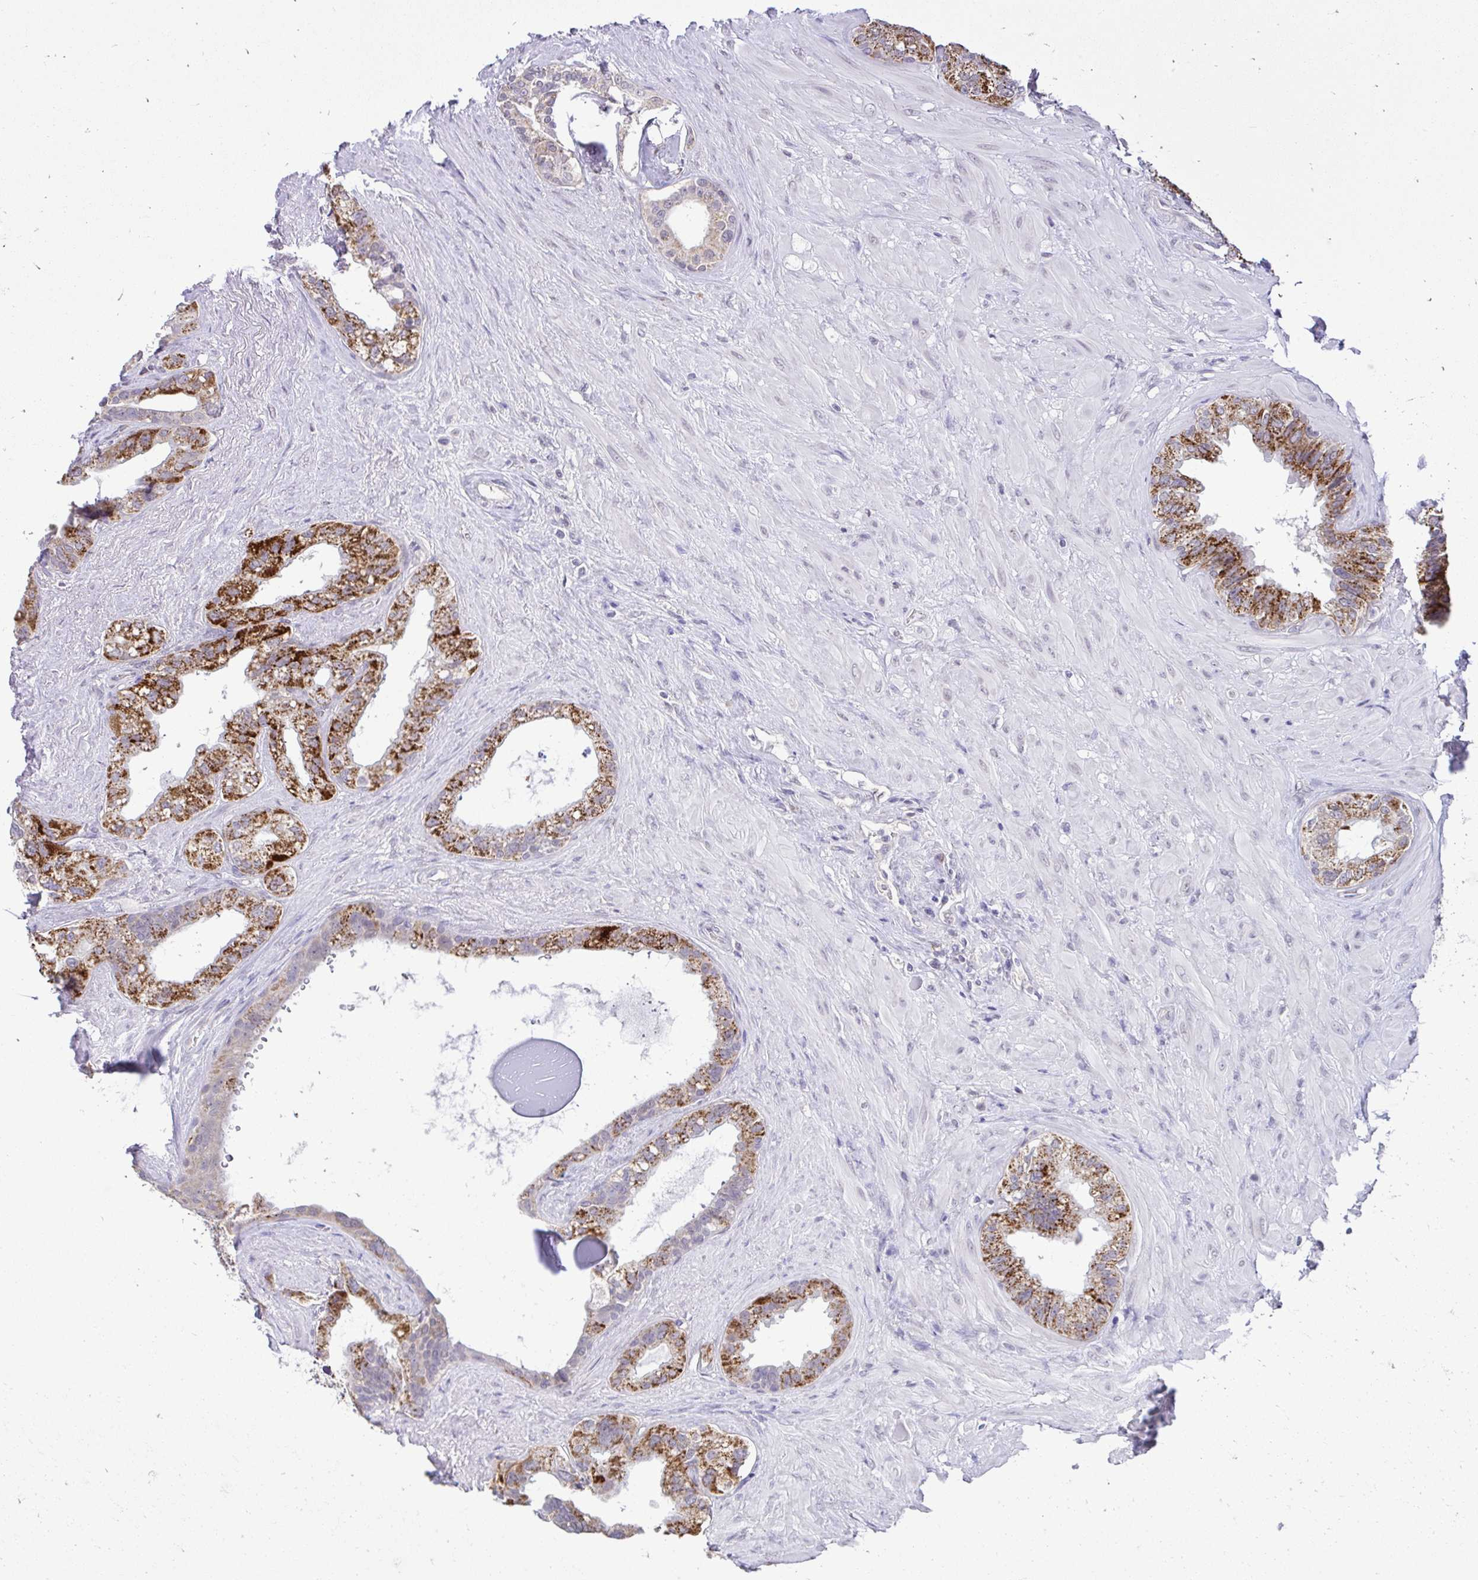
{"staining": {"intensity": "strong", "quantity": "25%-75%", "location": "cytoplasmic/membranous"}, "tissue": "seminal vesicle", "cell_type": "Glandular cells", "image_type": "normal", "snomed": [{"axis": "morphology", "description": "Normal tissue, NOS"}, {"axis": "topography", "description": "Seminal veicle"}, {"axis": "topography", "description": "Peripheral nerve tissue"}], "caption": "Human seminal vesicle stained with a brown dye displays strong cytoplasmic/membranous positive positivity in approximately 25%-75% of glandular cells.", "gene": "PYCR2", "patient": {"sex": "male", "age": 76}}